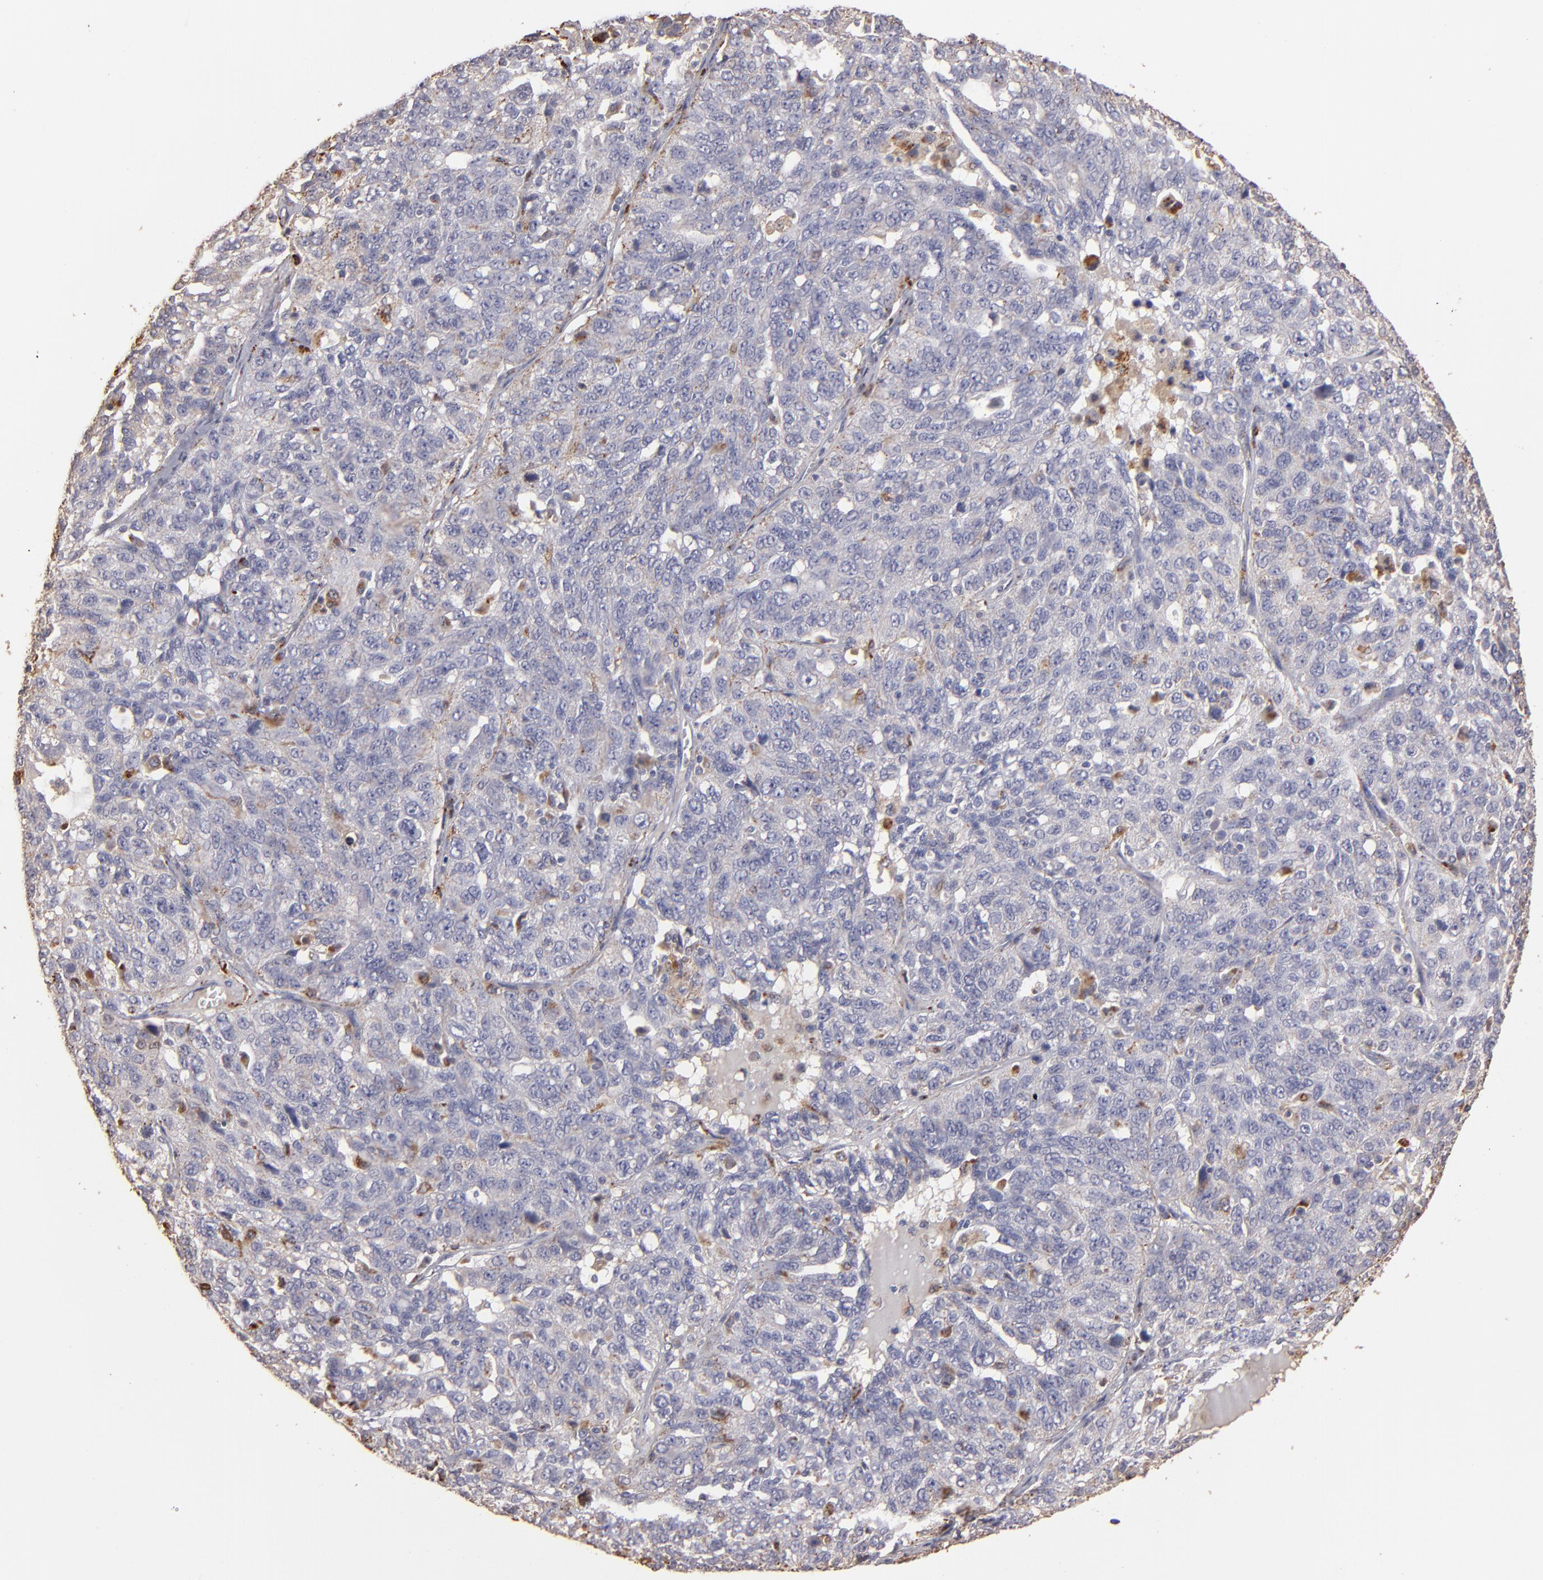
{"staining": {"intensity": "weak", "quantity": "<25%", "location": "cytoplasmic/membranous"}, "tissue": "ovarian cancer", "cell_type": "Tumor cells", "image_type": "cancer", "snomed": [{"axis": "morphology", "description": "Cystadenocarcinoma, serous, NOS"}, {"axis": "topography", "description": "Ovary"}], "caption": "Immunohistochemistry (IHC) of human ovarian cancer (serous cystadenocarcinoma) exhibits no staining in tumor cells. Nuclei are stained in blue.", "gene": "TRAF1", "patient": {"sex": "female", "age": 71}}